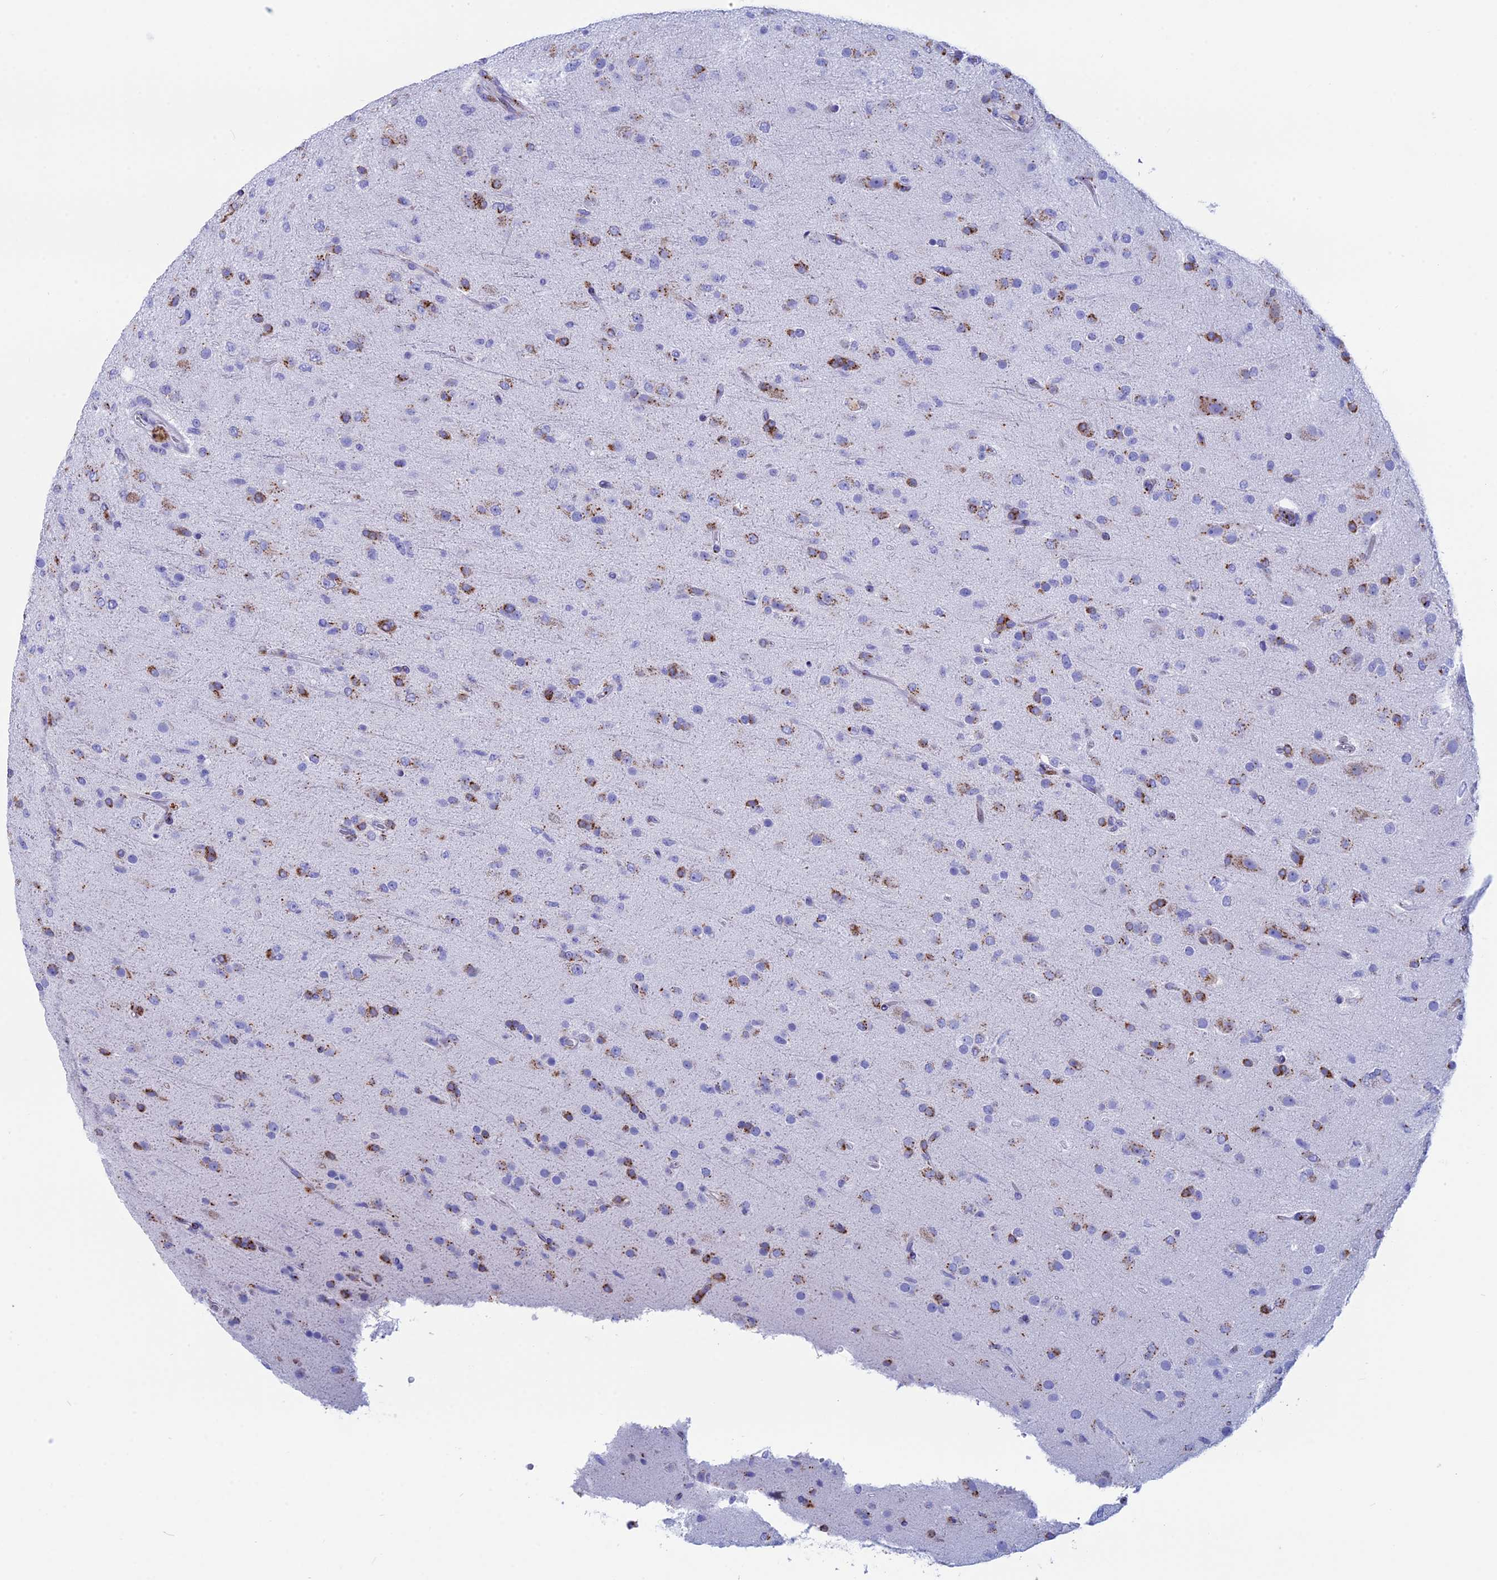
{"staining": {"intensity": "moderate", "quantity": "<25%", "location": "cytoplasmic/membranous"}, "tissue": "glioma", "cell_type": "Tumor cells", "image_type": "cancer", "snomed": [{"axis": "morphology", "description": "Glioma, malignant, Low grade"}, {"axis": "topography", "description": "Brain"}], "caption": "Immunohistochemistry (IHC) photomicrograph of neoplastic tissue: human low-grade glioma (malignant) stained using IHC displays low levels of moderate protein expression localized specifically in the cytoplasmic/membranous of tumor cells, appearing as a cytoplasmic/membranous brown color.", "gene": "ERICH4", "patient": {"sex": "male", "age": 65}}